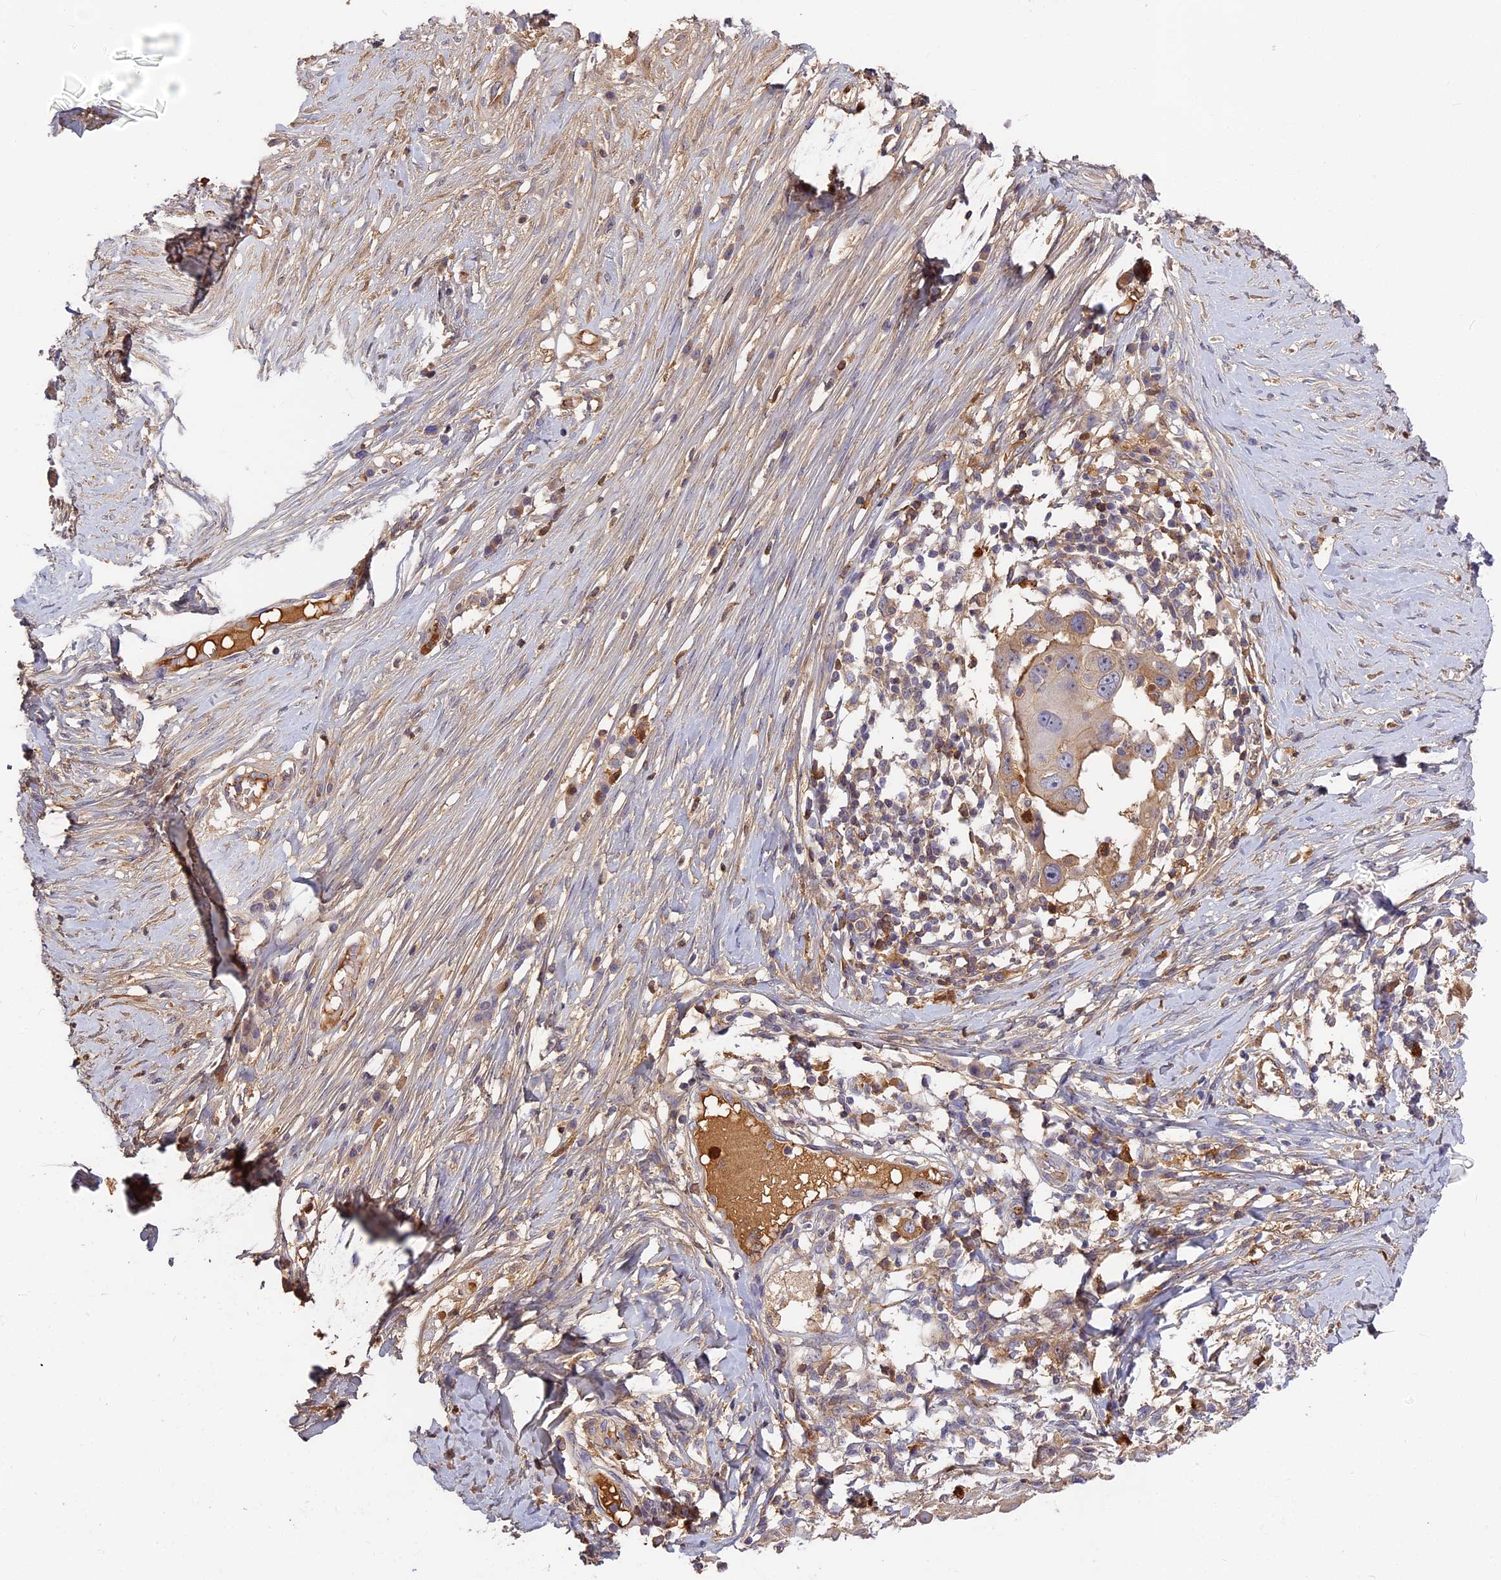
{"staining": {"intensity": "weak", "quantity": "<25%", "location": "cytoplasmic/membranous"}, "tissue": "skin cancer", "cell_type": "Tumor cells", "image_type": "cancer", "snomed": [{"axis": "morphology", "description": "Squamous cell carcinoma, NOS"}, {"axis": "topography", "description": "Skin"}], "caption": "A histopathology image of human skin cancer is negative for staining in tumor cells.", "gene": "ADGRD1", "patient": {"sex": "female", "age": 44}}